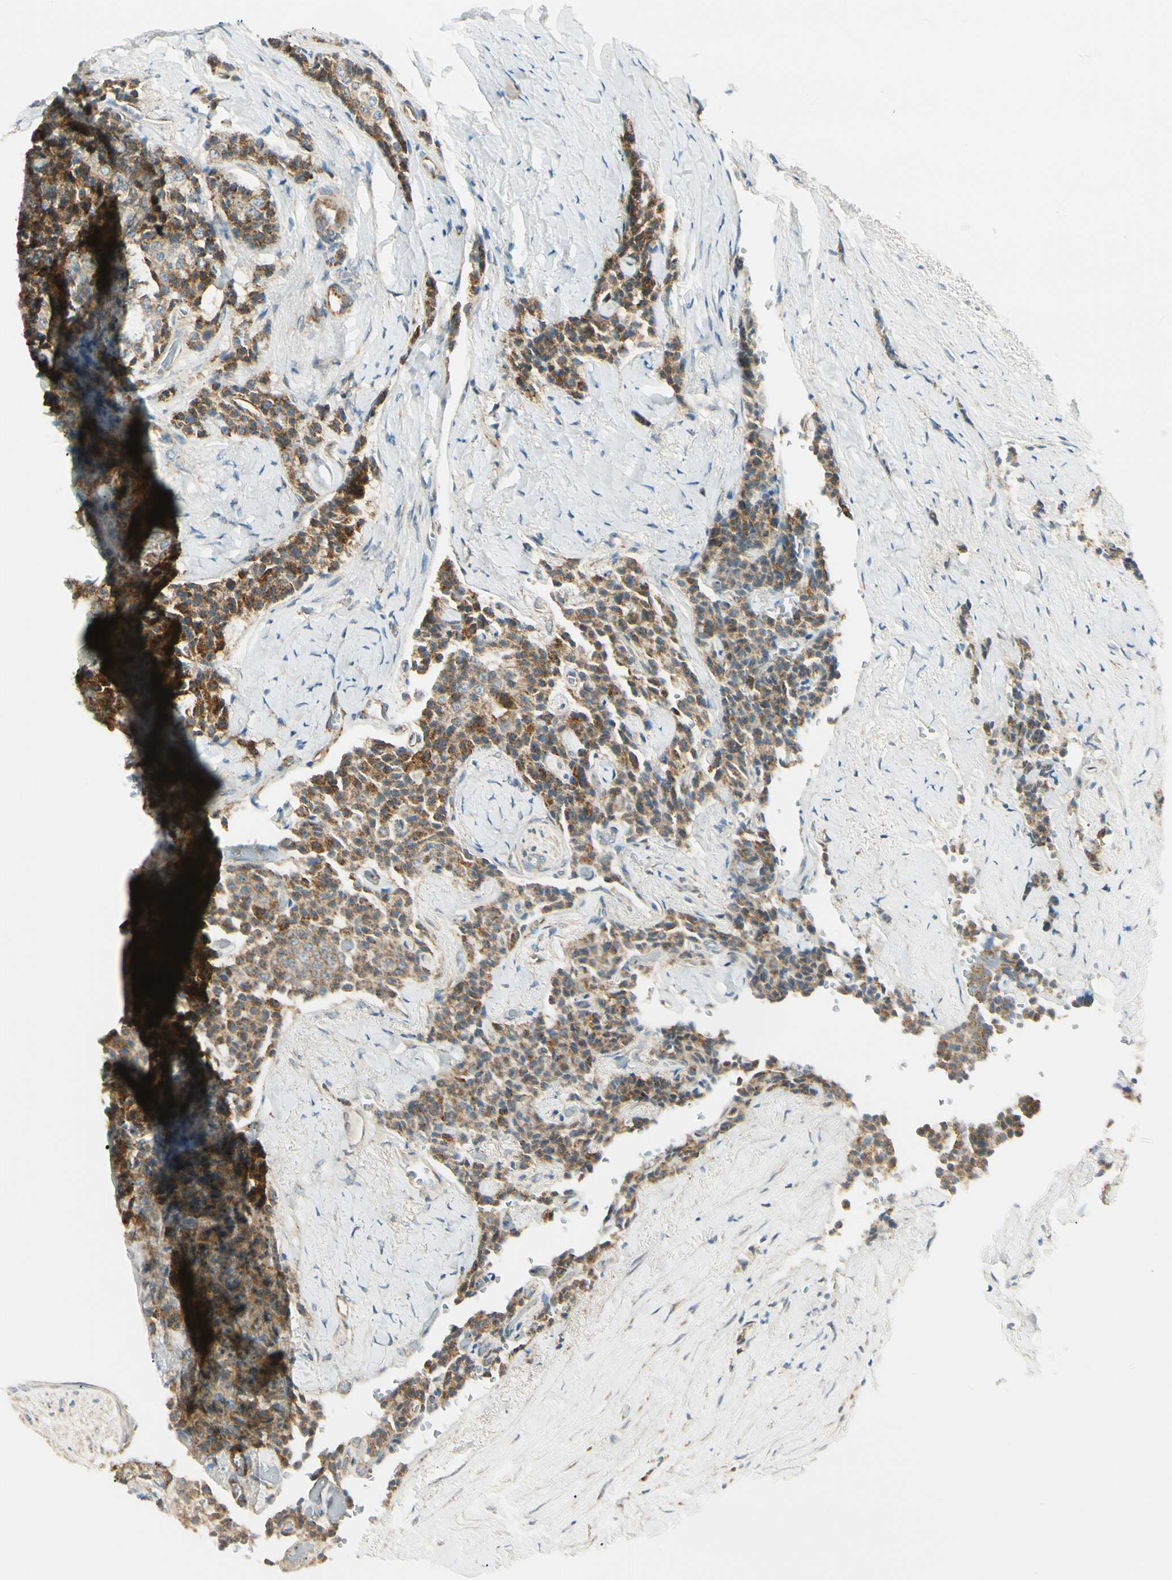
{"staining": {"intensity": "moderate", "quantity": ">75%", "location": "cytoplasmic/membranous"}, "tissue": "carcinoid", "cell_type": "Tumor cells", "image_type": "cancer", "snomed": [{"axis": "morphology", "description": "Carcinoid, malignant, NOS"}, {"axis": "topography", "description": "Colon"}], "caption": "Human malignant carcinoid stained with a brown dye demonstrates moderate cytoplasmic/membranous positive staining in approximately >75% of tumor cells.", "gene": "TBC1D10A", "patient": {"sex": "female", "age": 61}}